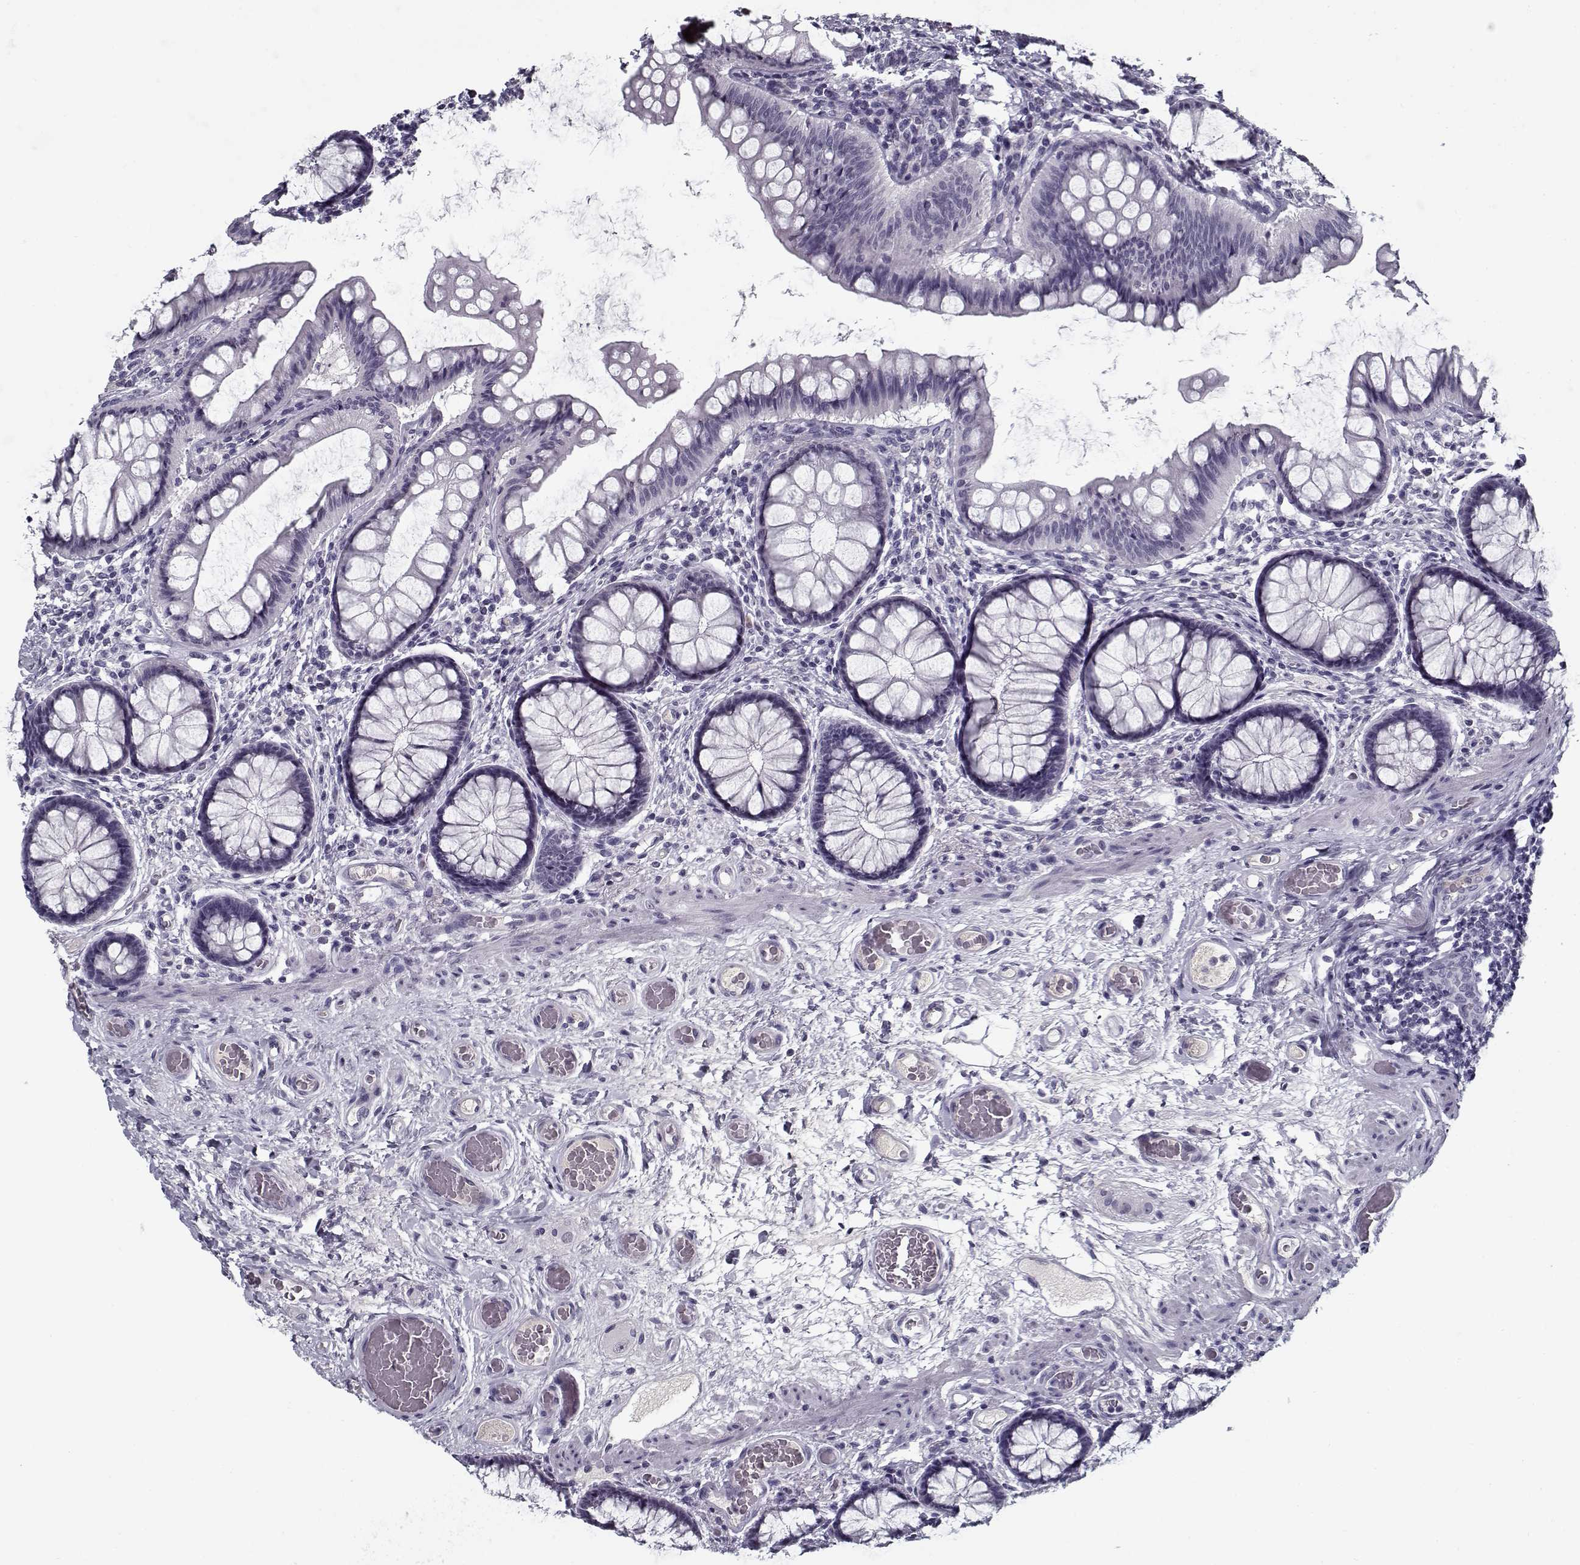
{"staining": {"intensity": "negative", "quantity": "none", "location": "none"}, "tissue": "colon", "cell_type": "Endothelial cells", "image_type": "normal", "snomed": [{"axis": "morphology", "description": "Normal tissue, NOS"}, {"axis": "topography", "description": "Colon"}], "caption": "An immunohistochemistry photomicrograph of unremarkable colon is shown. There is no staining in endothelial cells of colon.", "gene": "SPACA9", "patient": {"sex": "female", "age": 65}}